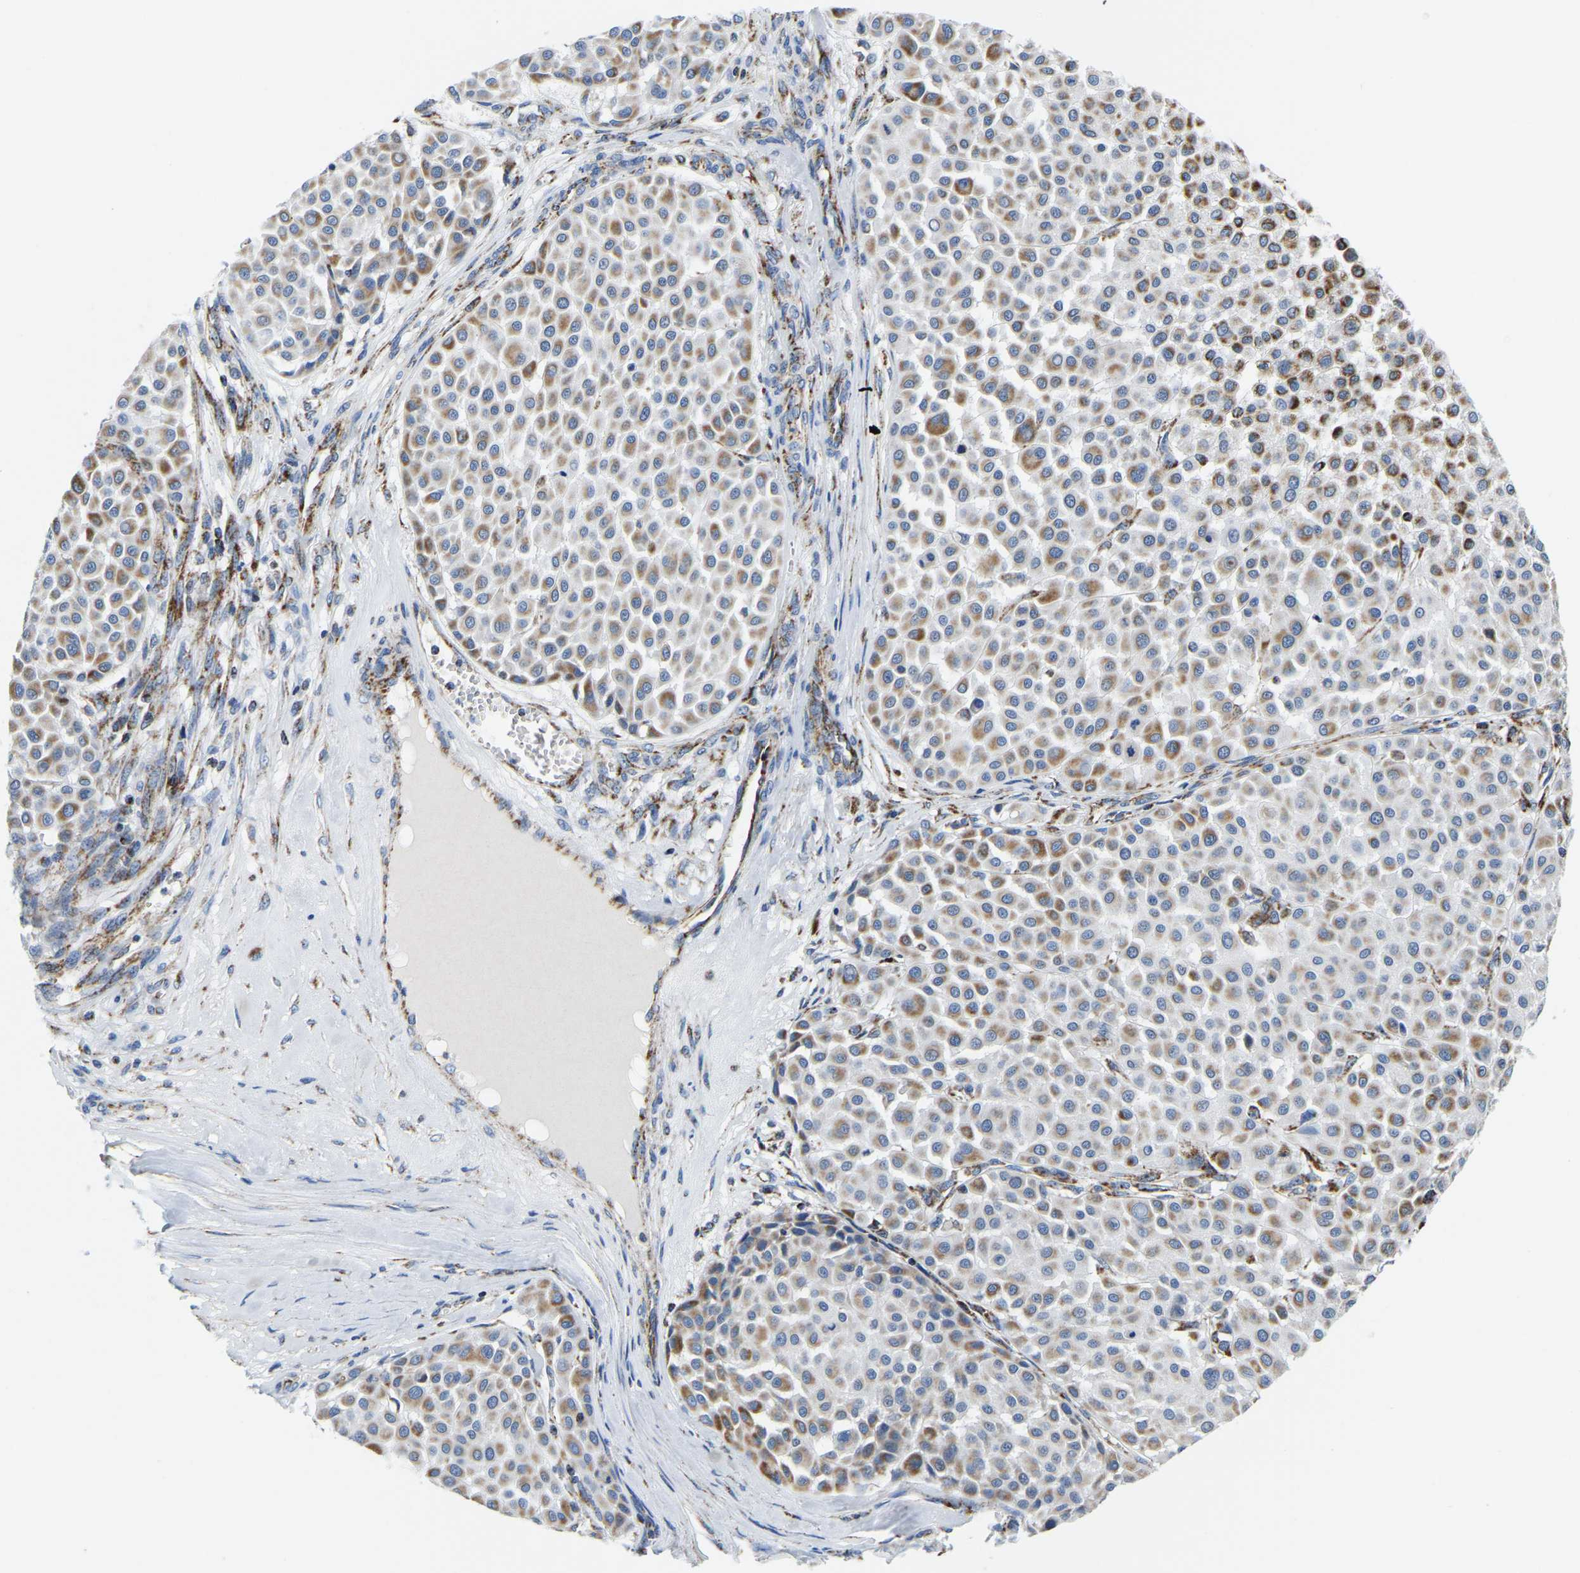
{"staining": {"intensity": "moderate", "quantity": "25%-75%", "location": "cytoplasmic/membranous"}, "tissue": "melanoma", "cell_type": "Tumor cells", "image_type": "cancer", "snomed": [{"axis": "morphology", "description": "Malignant melanoma, Metastatic site"}, {"axis": "topography", "description": "Soft tissue"}], "caption": "The immunohistochemical stain labels moderate cytoplasmic/membranous positivity in tumor cells of melanoma tissue. Nuclei are stained in blue.", "gene": "SFXN1", "patient": {"sex": "male", "age": 41}}